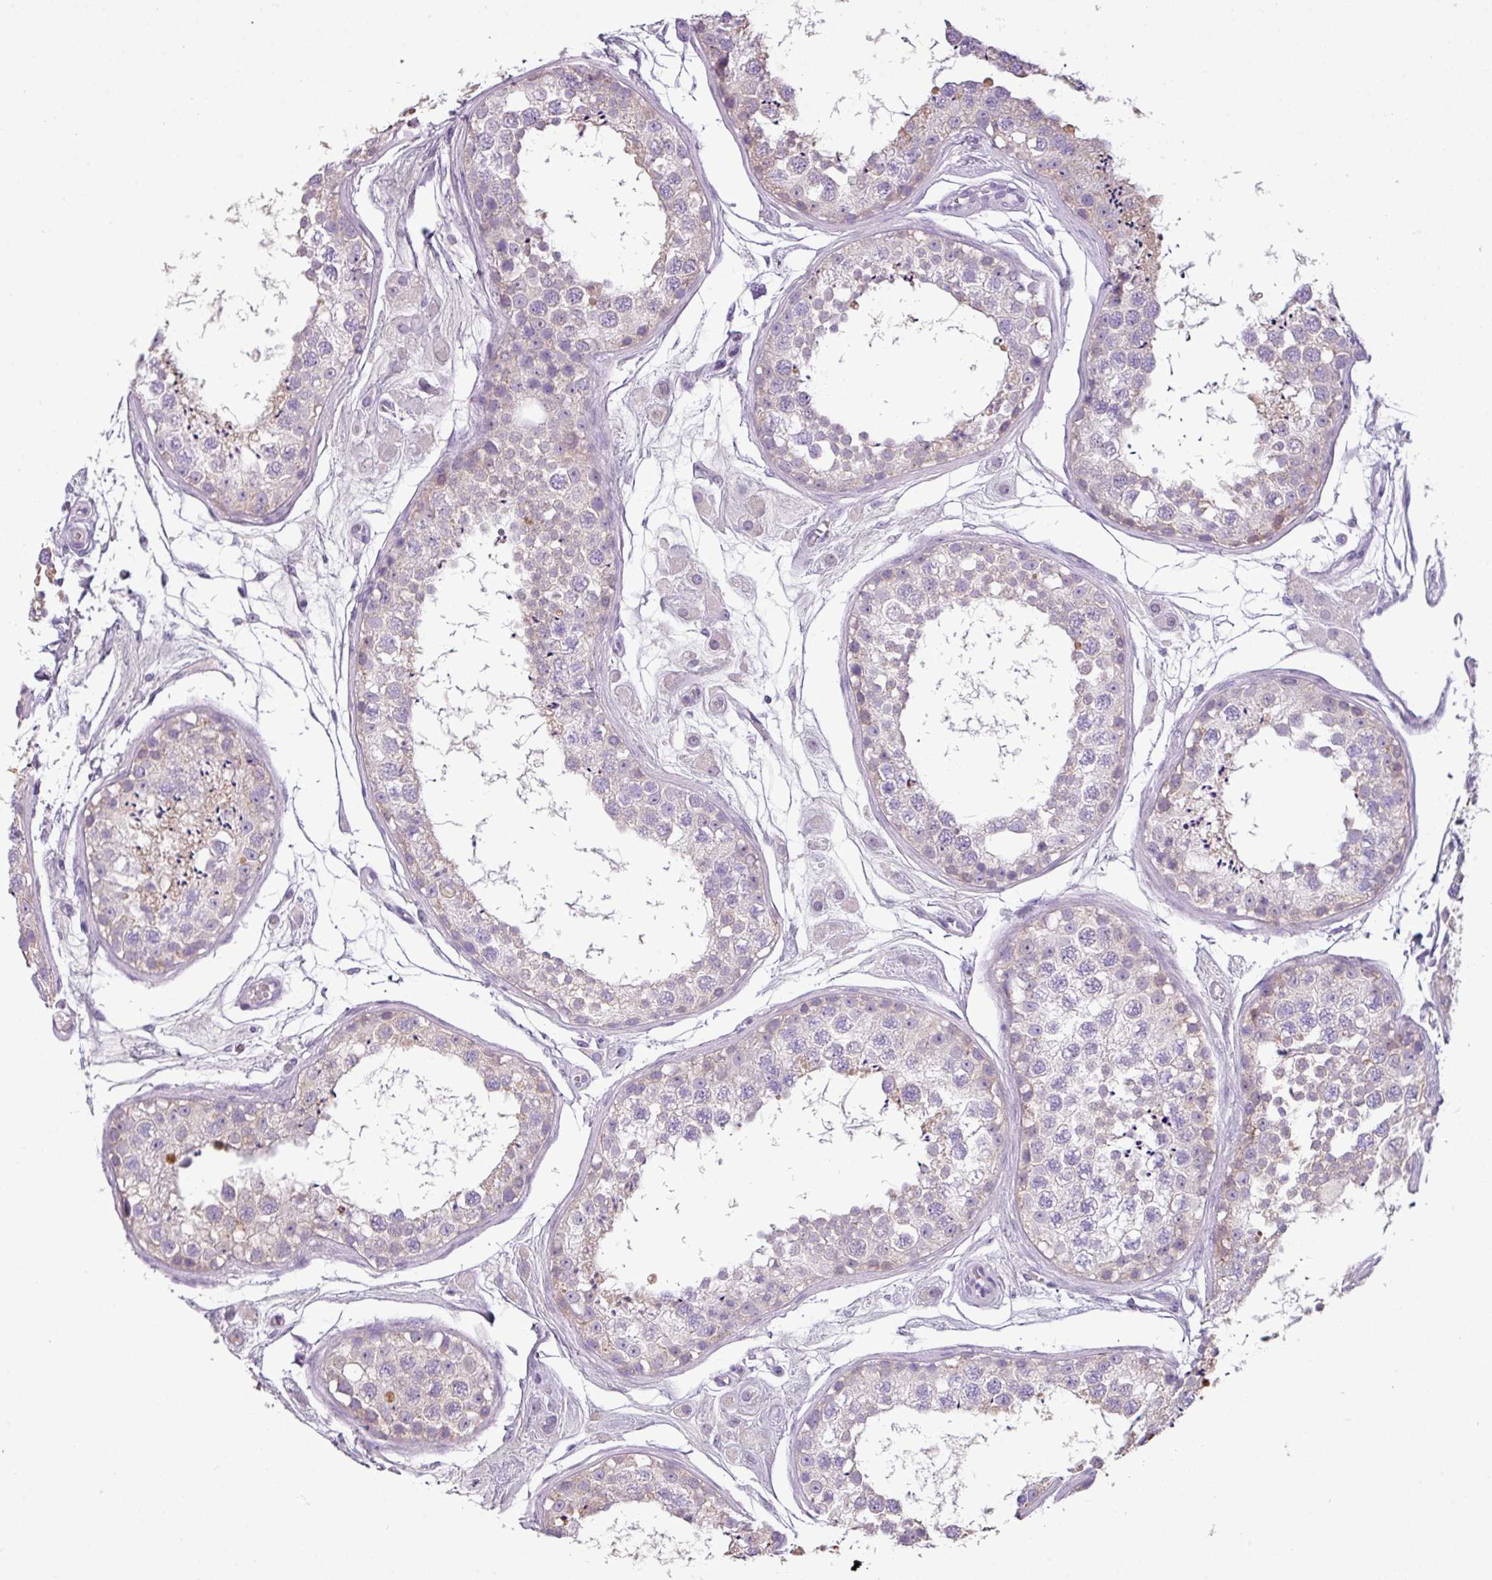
{"staining": {"intensity": "negative", "quantity": "none", "location": "none"}, "tissue": "testis", "cell_type": "Cells in seminiferous ducts", "image_type": "normal", "snomed": [{"axis": "morphology", "description": "Normal tissue, NOS"}, {"axis": "topography", "description": "Testis"}], "caption": "Immunohistochemical staining of unremarkable testis exhibits no significant staining in cells in seminiferous ducts. (DAB immunohistochemistry (IHC) visualized using brightfield microscopy, high magnification).", "gene": "DNAAF9", "patient": {"sex": "male", "age": 25}}